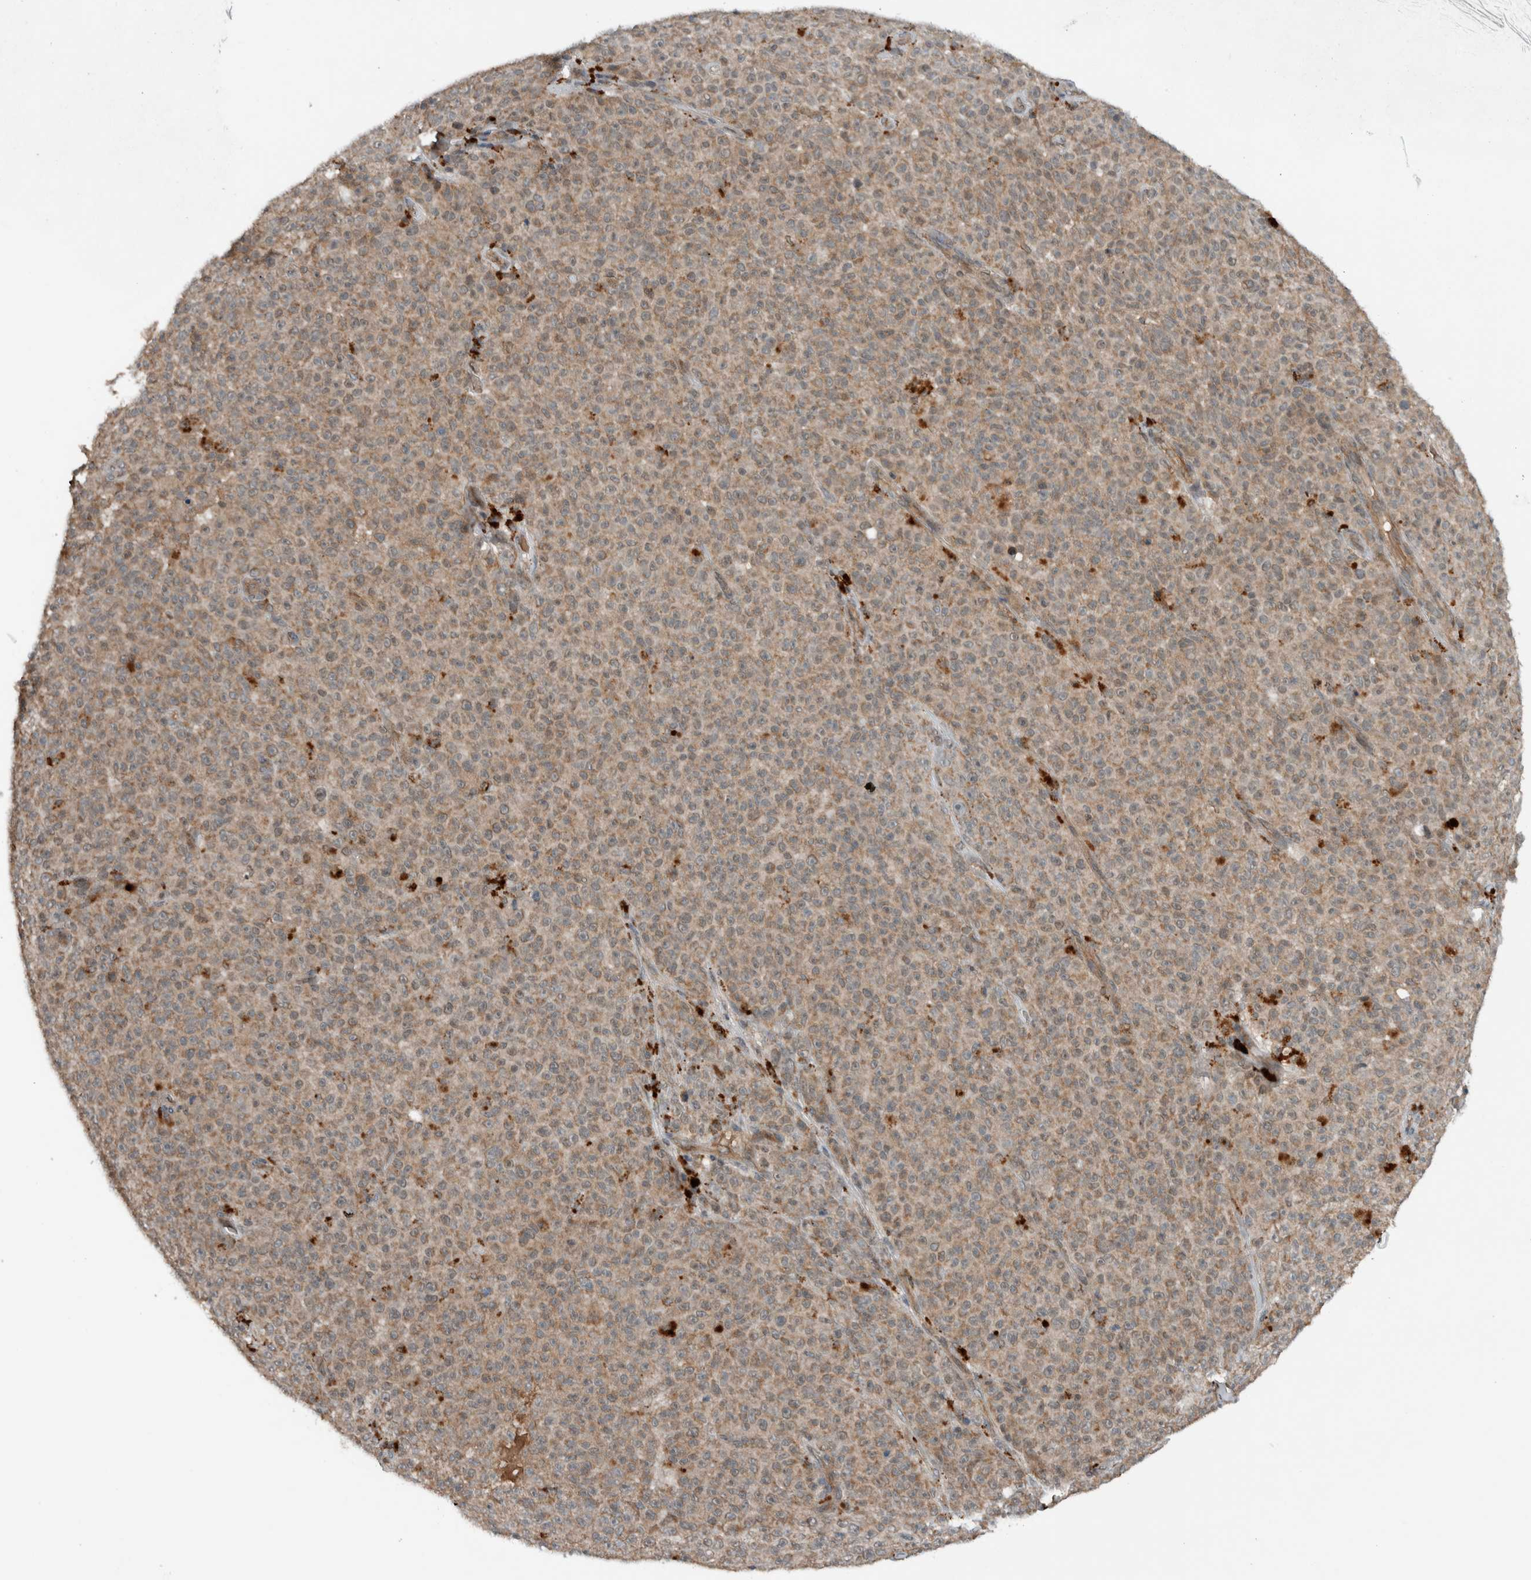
{"staining": {"intensity": "weak", "quantity": ">75%", "location": "cytoplasmic/membranous"}, "tissue": "melanoma", "cell_type": "Tumor cells", "image_type": "cancer", "snomed": [{"axis": "morphology", "description": "Malignant melanoma, NOS"}, {"axis": "topography", "description": "Skin"}], "caption": "Human melanoma stained for a protein (brown) demonstrates weak cytoplasmic/membranous positive staining in about >75% of tumor cells.", "gene": "ARMC7", "patient": {"sex": "female", "age": 82}}